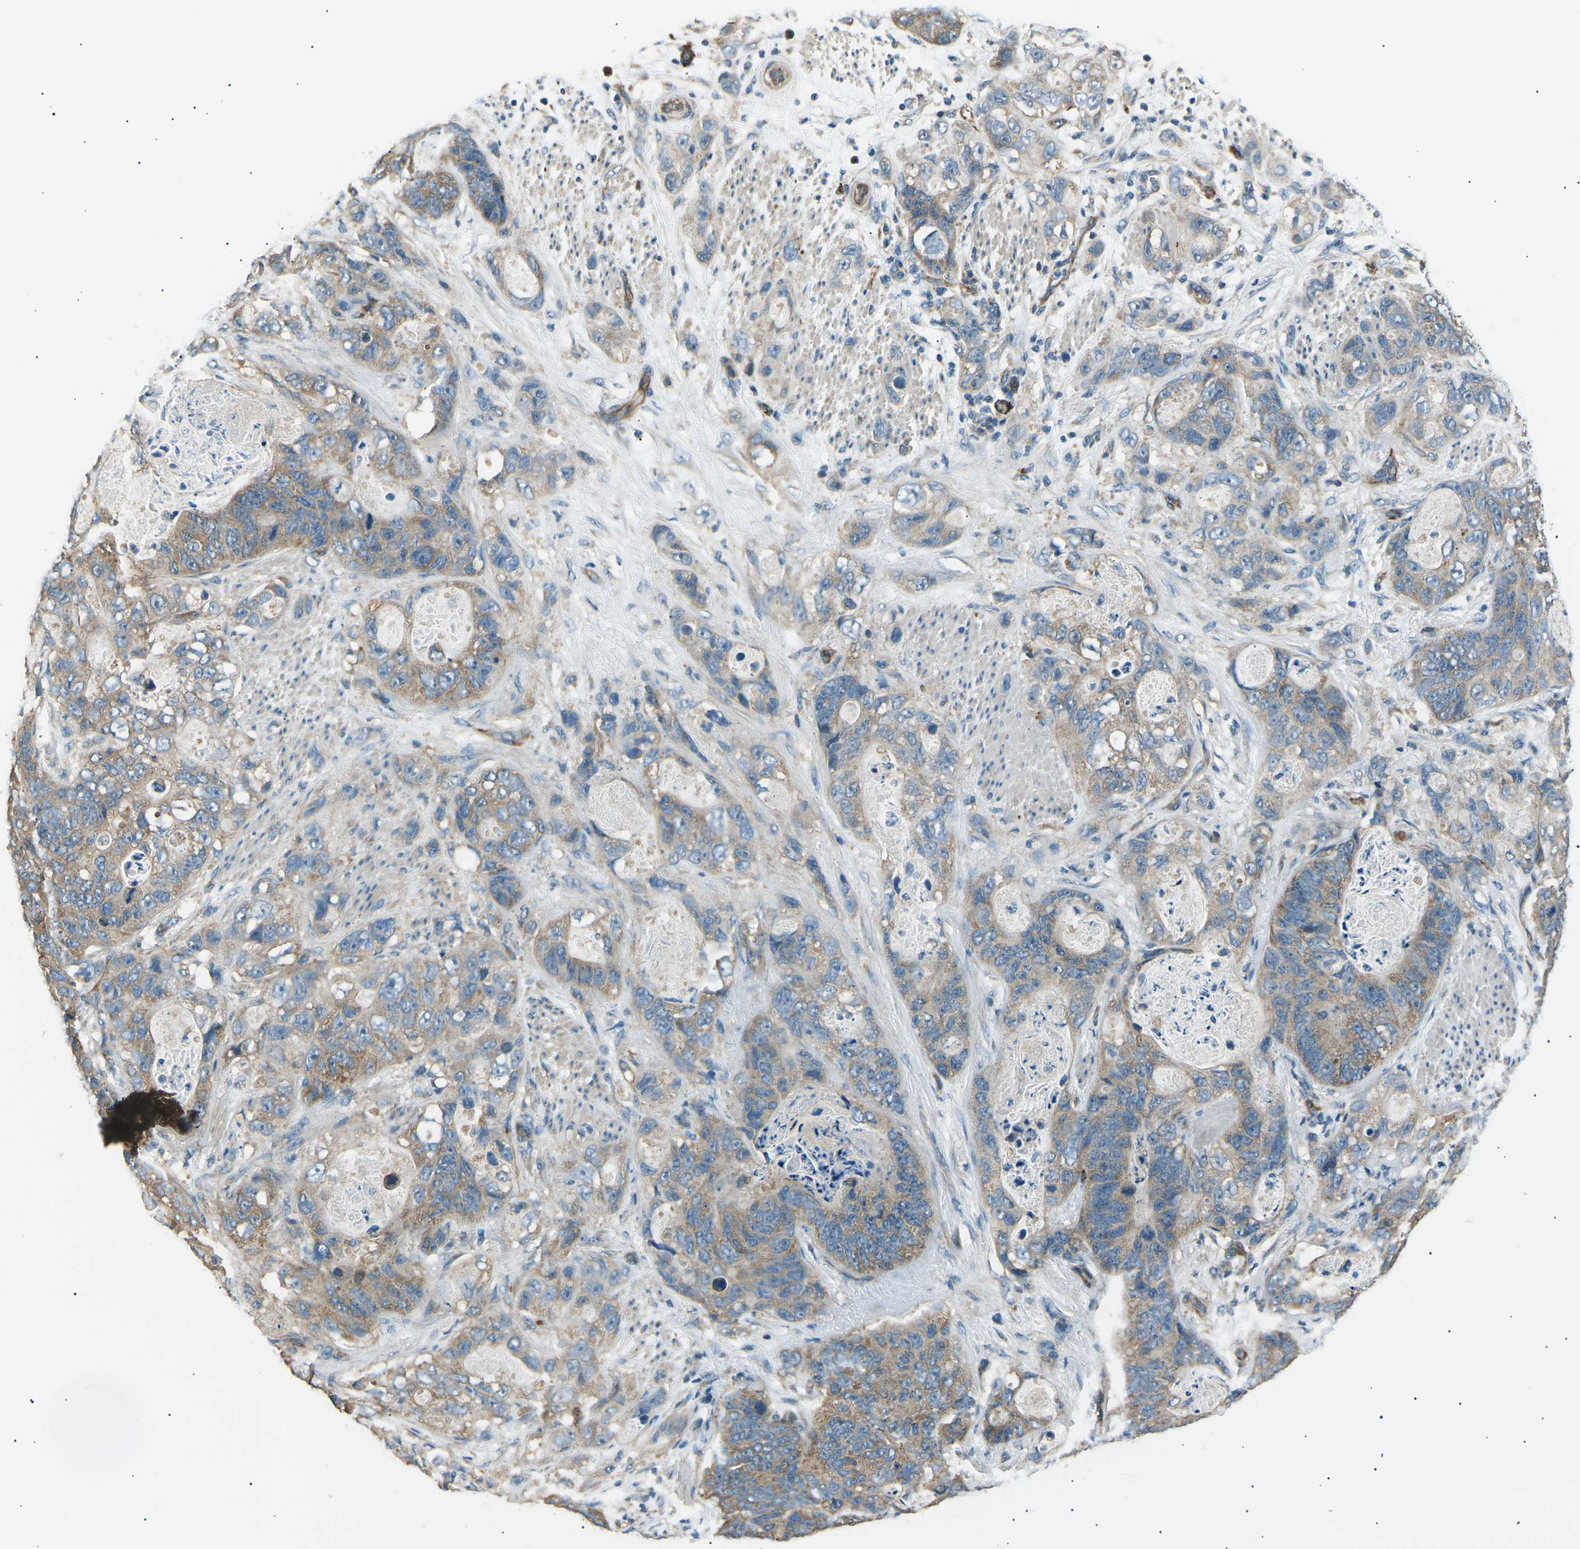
{"staining": {"intensity": "moderate", "quantity": ">75%", "location": "cytoplasmic/membranous"}, "tissue": "stomach cancer", "cell_type": "Tumor cells", "image_type": "cancer", "snomed": [{"axis": "morphology", "description": "Adenocarcinoma, NOS"}, {"axis": "topography", "description": "Stomach"}], "caption": "An IHC image of tumor tissue is shown. Protein staining in brown labels moderate cytoplasmic/membranous positivity in adenocarcinoma (stomach) within tumor cells.", "gene": "SLK", "patient": {"sex": "female", "age": 89}}